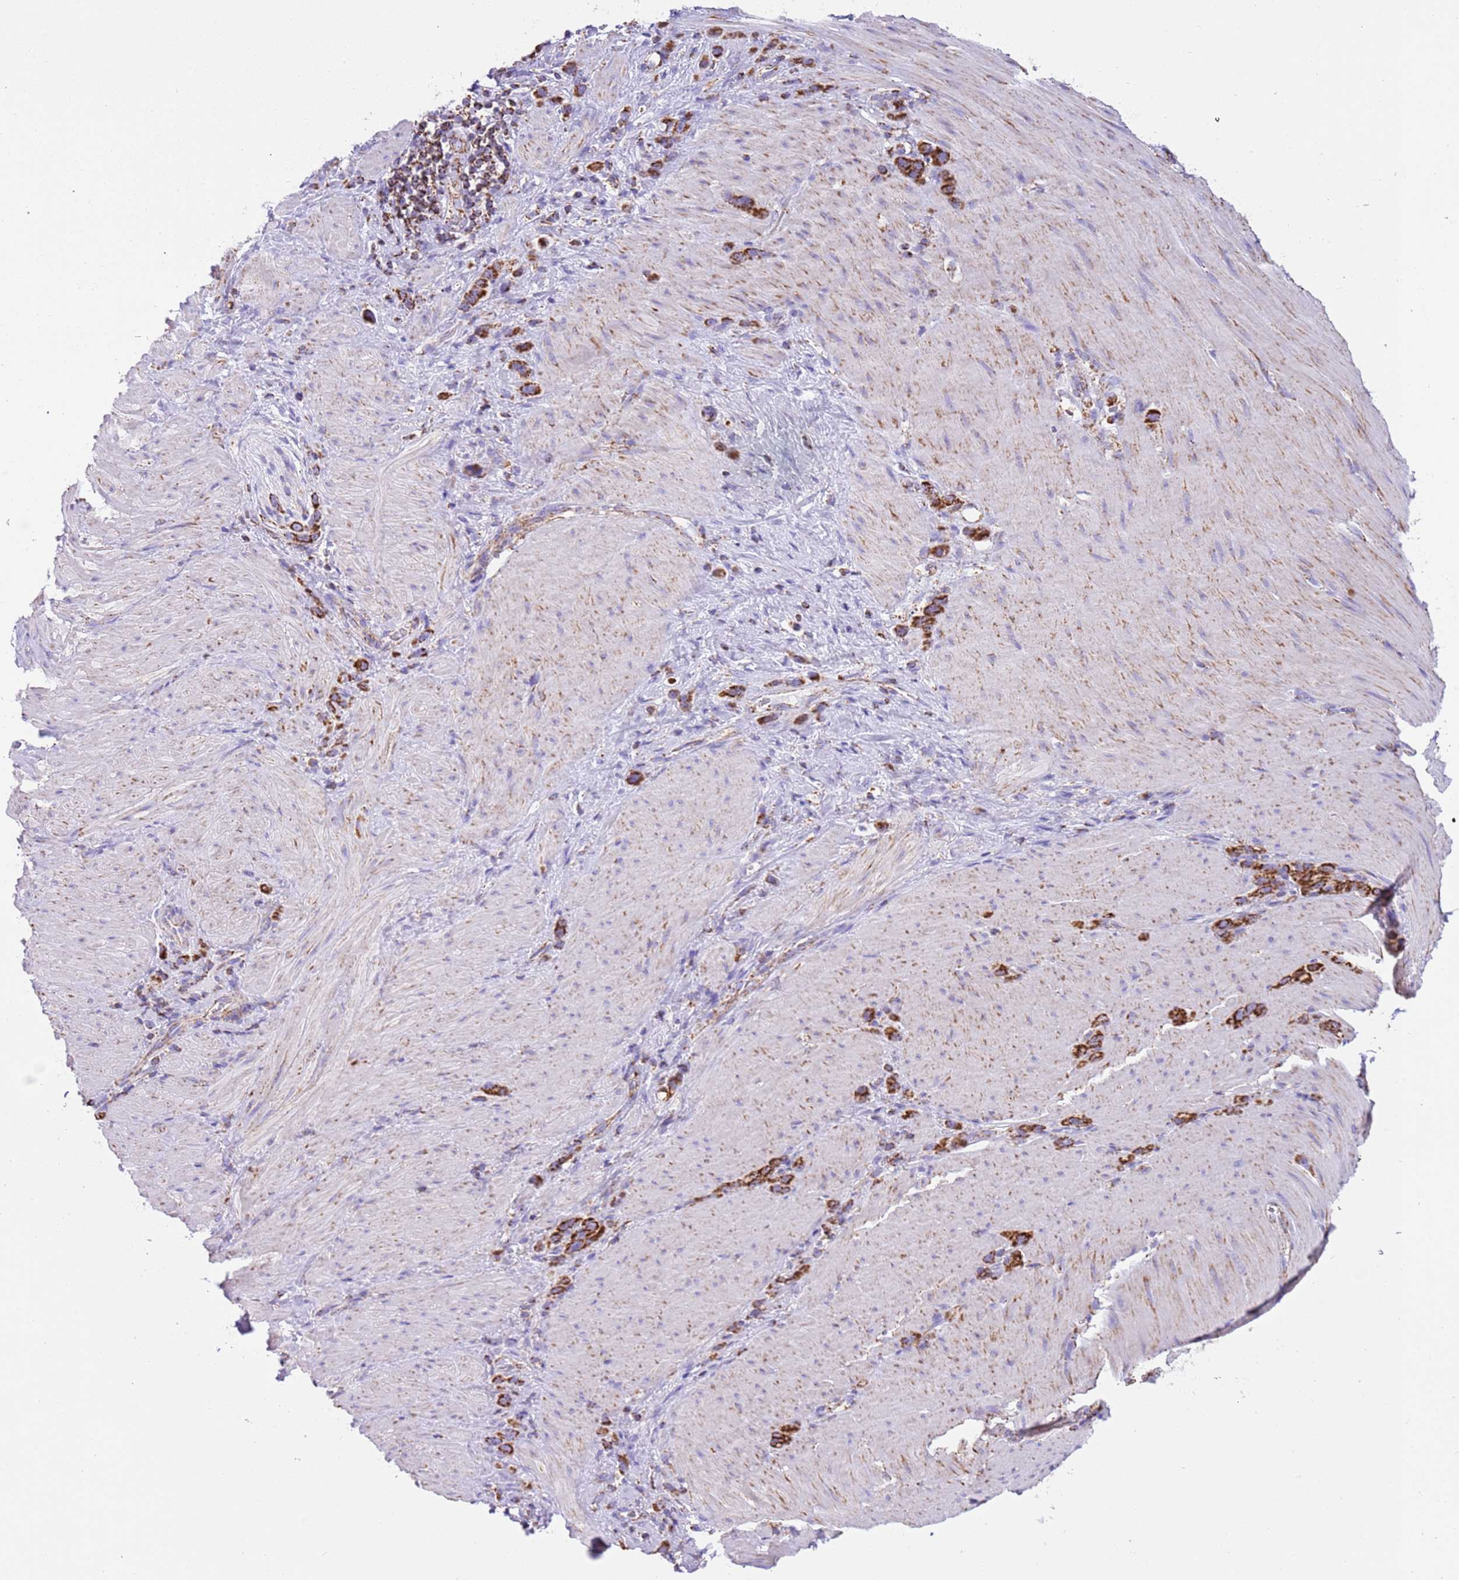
{"staining": {"intensity": "strong", "quantity": ">75%", "location": "cytoplasmic/membranous"}, "tissue": "stomach cancer", "cell_type": "Tumor cells", "image_type": "cancer", "snomed": [{"axis": "morphology", "description": "Adenocarcinoma, NOS"}, {"axis": "topography", "description": "Stomach"}], "caption": "Adenocarcinoma (stomach) was stained to show a protein in brown. There is high levels of strong cytoplasmic/membranous staining in about >75% of tumor cells.", "gene": "SUCLG2", "patient": {"sex": "female", "age": 65}}